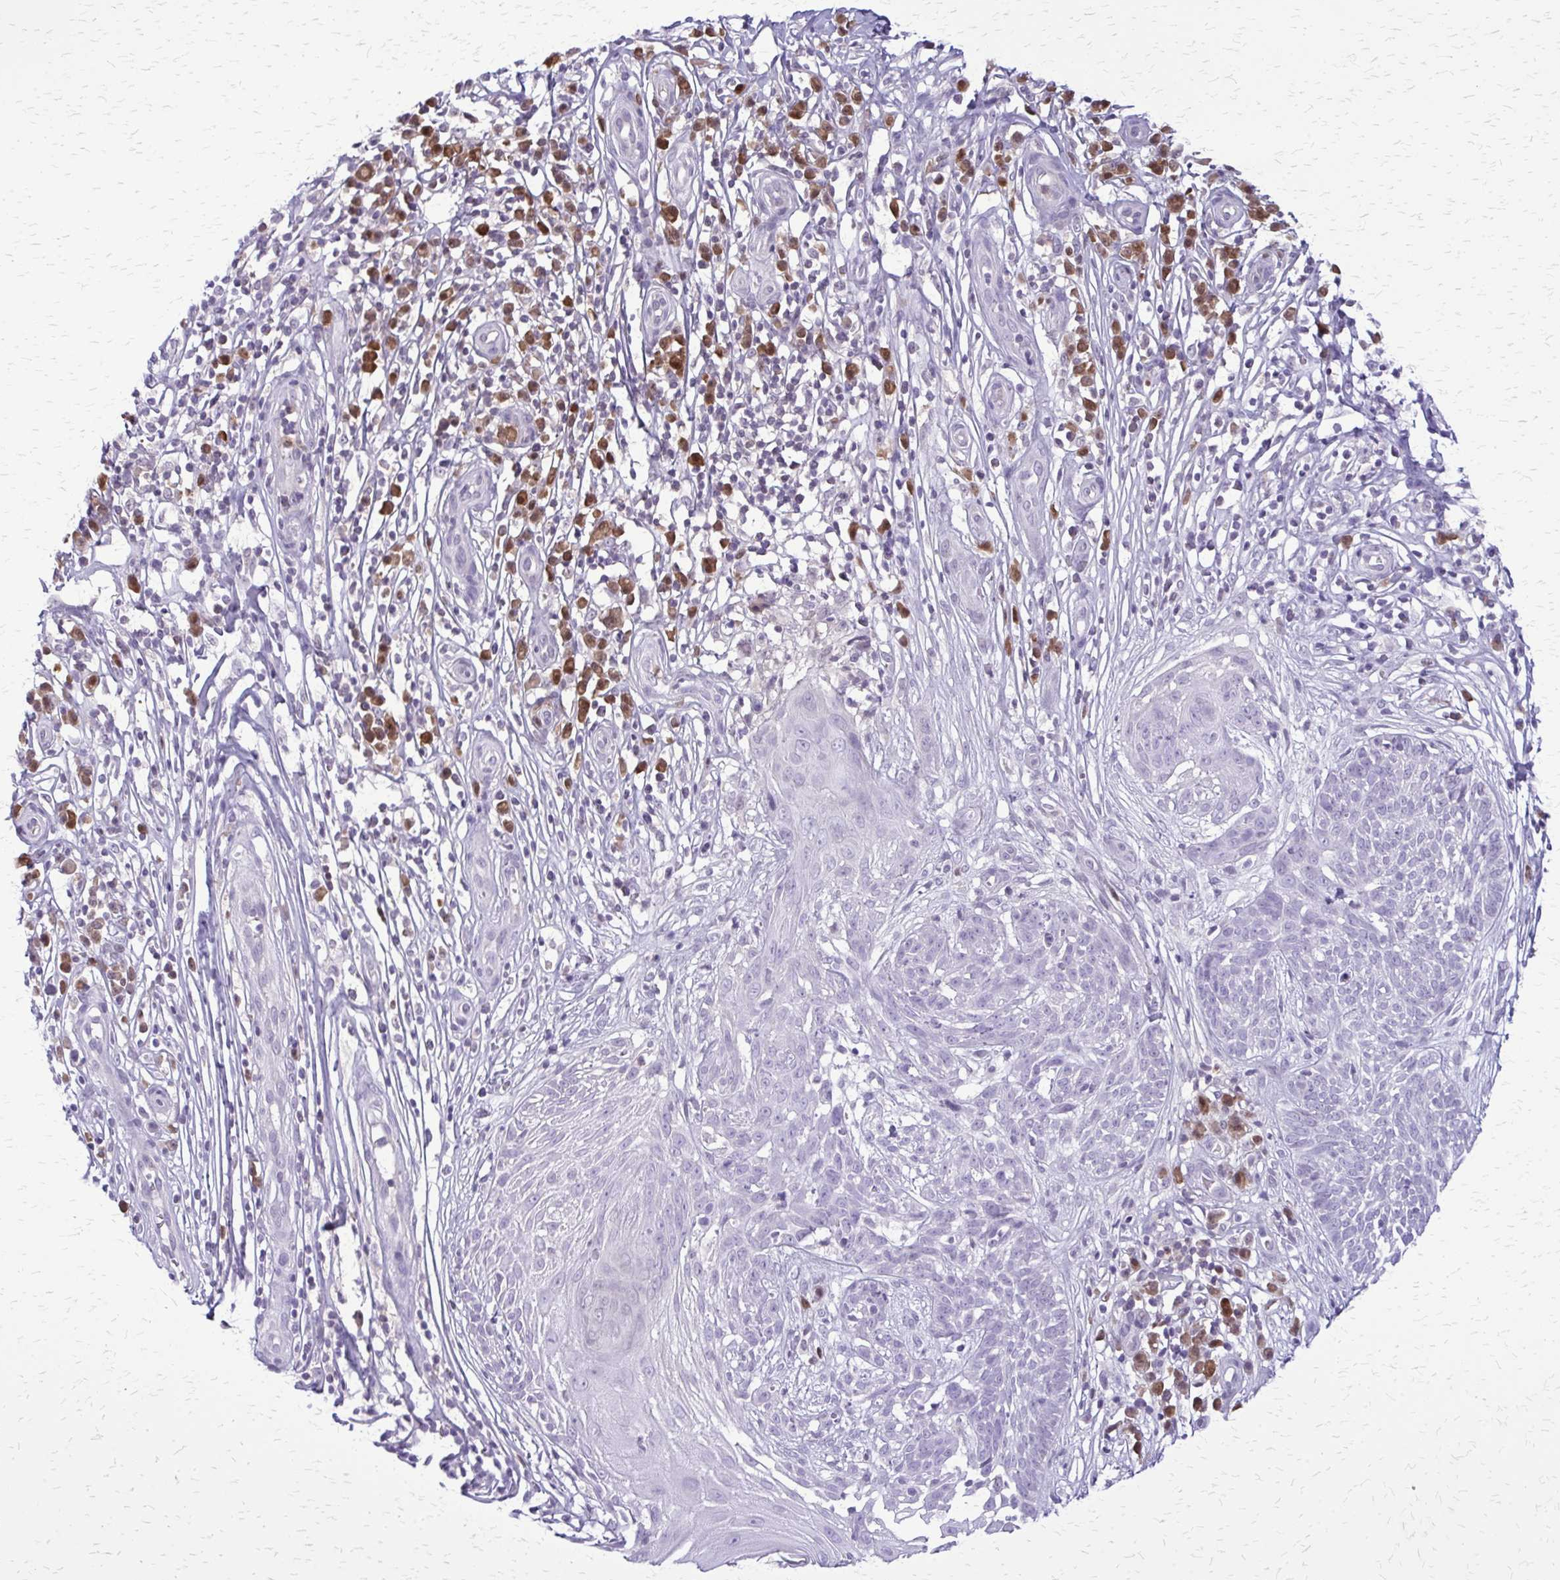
{"staining": {"intensity": "negative", "quantity": "none", "location": "none"}, "tissue": "skin cancer", "cell_type": "Tumor cells", "image_type": "cancer", "snomed": [{"axis": "morphology", "description": "Basal cell carcinoma"}, {"axis": "topography", "description": "Skin"}, {"axis": "topography", "description": "Skin, foot"}], "caption": "Tumor cells show no significant expression in skin basal cell carcinoma.", "gene": "GLRX", "patient": {"sex": "female", "age": 86}}